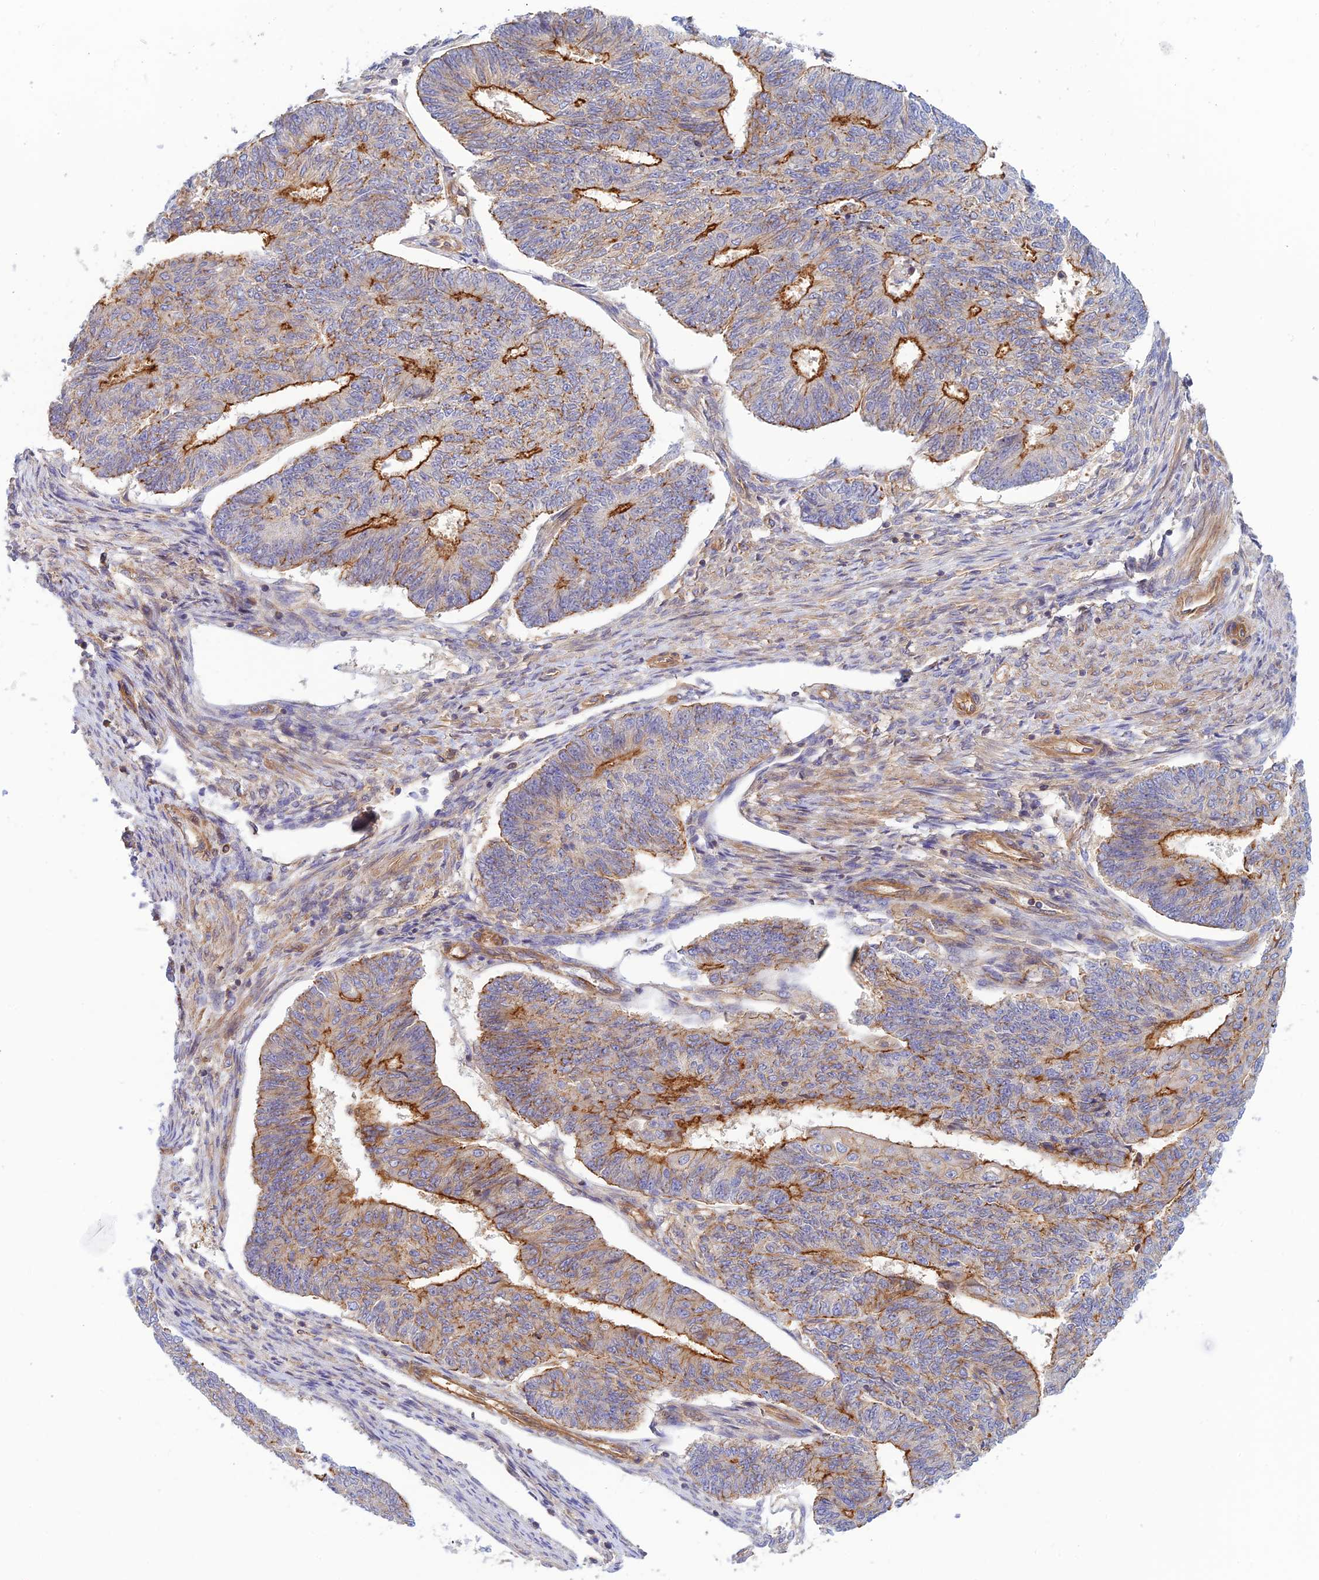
{"staining": {"intensity": "strong", "quantity": "<25%", "location": "cytoplasmic/membranous"}, "tissue": "endometrial cancer", "cell_type": "Tumor cells", "image_type": "cancer", "snomed": [{"axis": "morphology", "description": "Adenocarcinoma, NOS"}, {"axis": "topography", "description": "Endometrium"}], "caption": "Immunohistochemical staining of human adenocarcinoma (endometrial) demonstrates medium levels of strong cytoplasmic/membranous positivity in approximately <25% of tumor cells. The staining was performed using DAB, with brown indicating positive protein expression. Nuclei are stained blue with hematoxylin.", "gene": "PPP1R12C", "patient": {"sex": "female", "age": 32}}